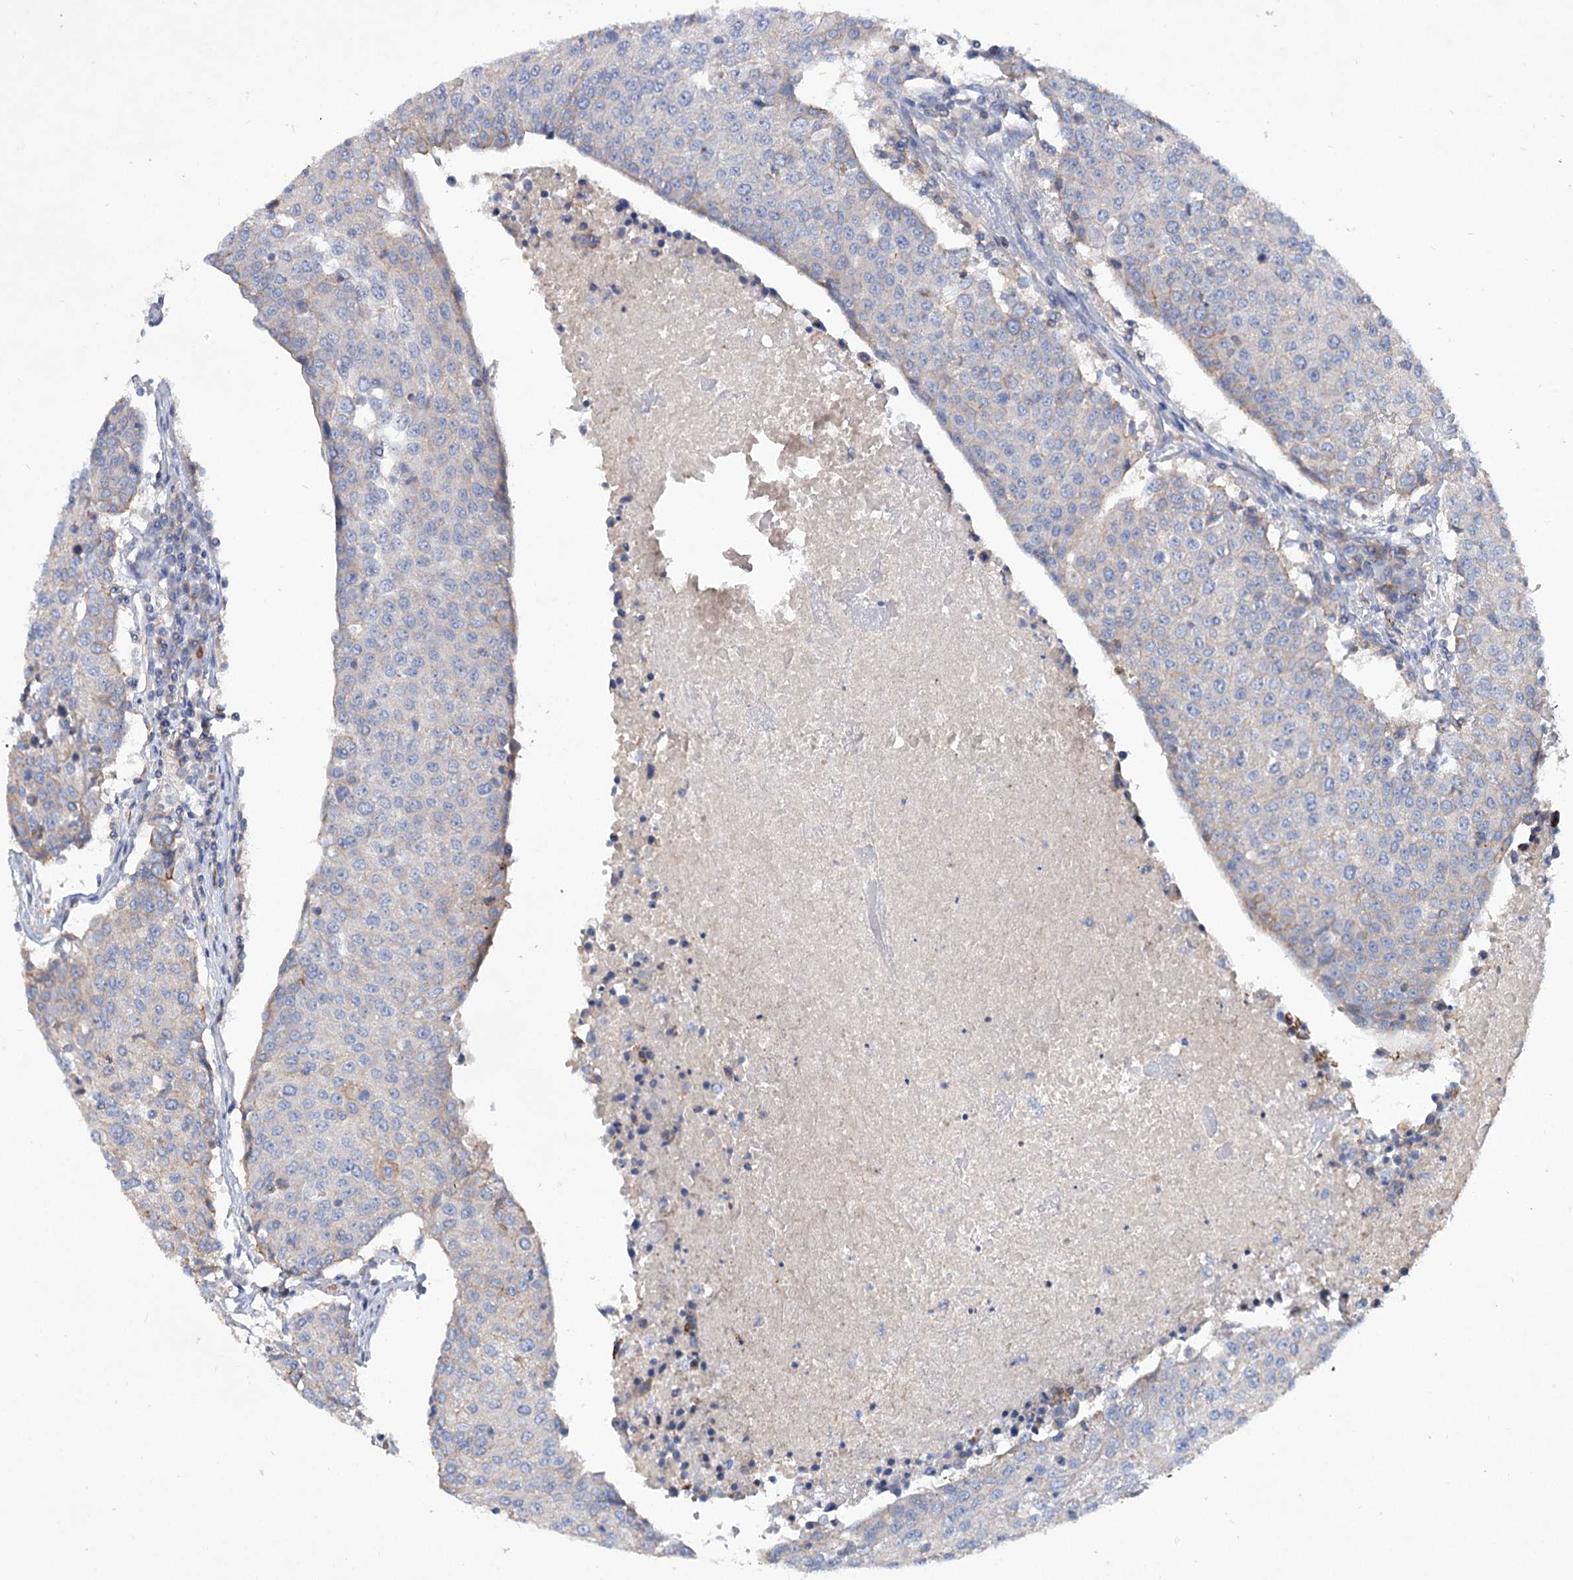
{"staining": {"intensity": "negative", "quantity": "none", "location": "none"}, "tissue": "urothelial cancer", "cell_type": "Tumor cells", "image_type": "cancer", "snomed": [{"axis": "morphology", "description": "Urothelial carcinoma, High grade"}, {"axis": "topography", "description": "Urinary bladder"}], "caption": "Tumor cells show no significant positivity in high-grade urothelial carcinoma. (Stains: DAB (3,3'-diaminobenzidine) immunohistochemistry (IHC) with hematoxylin counter stain, Microscopy: brightfield microscopy at high magnification).", "gene": "NUDCD2", "patient": {"sex": "female", "age": 85}}